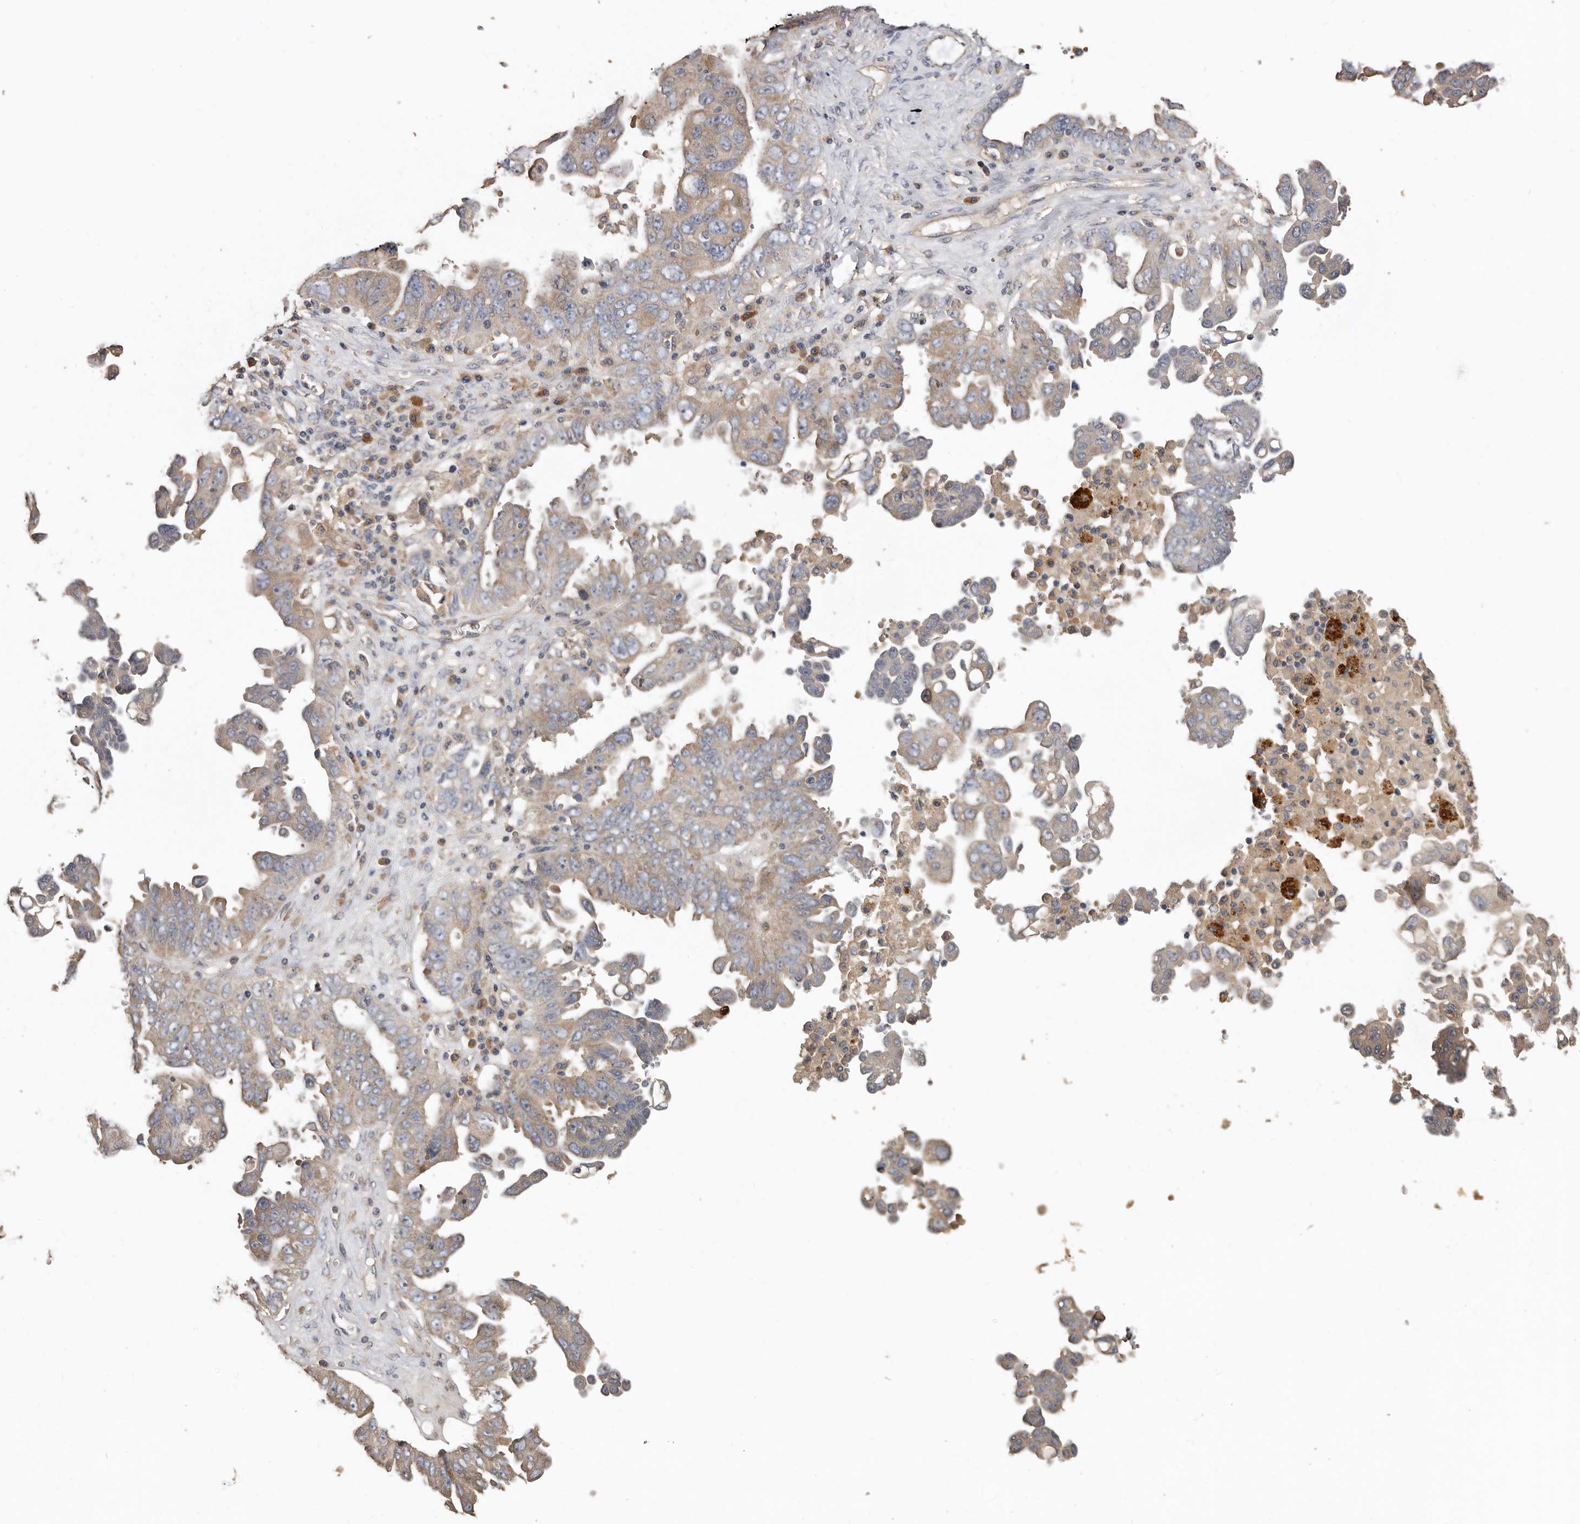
{"staining": {"intensity": "weak", "quantity": ">75%", "location": "cytoplasmic/membranous"}, "tissue": "ovarian cancer", "cell_type": "Tumor cells", "image_type": "cancer", "snomed": [{"axis": "morphology", "description": "Carcinoma, endometroid"}, {"axis": "topography", "description": "Ovary"}], "caption": "Ovarian cancer stained for a protein exhibits weak cytoplasmic/membranous positivity in tumor cells. (DAB = brown stain, brightfield microscopy at high magnification).", "gene": "FLCN", "patient": {"sex": "female", "age": 62}}